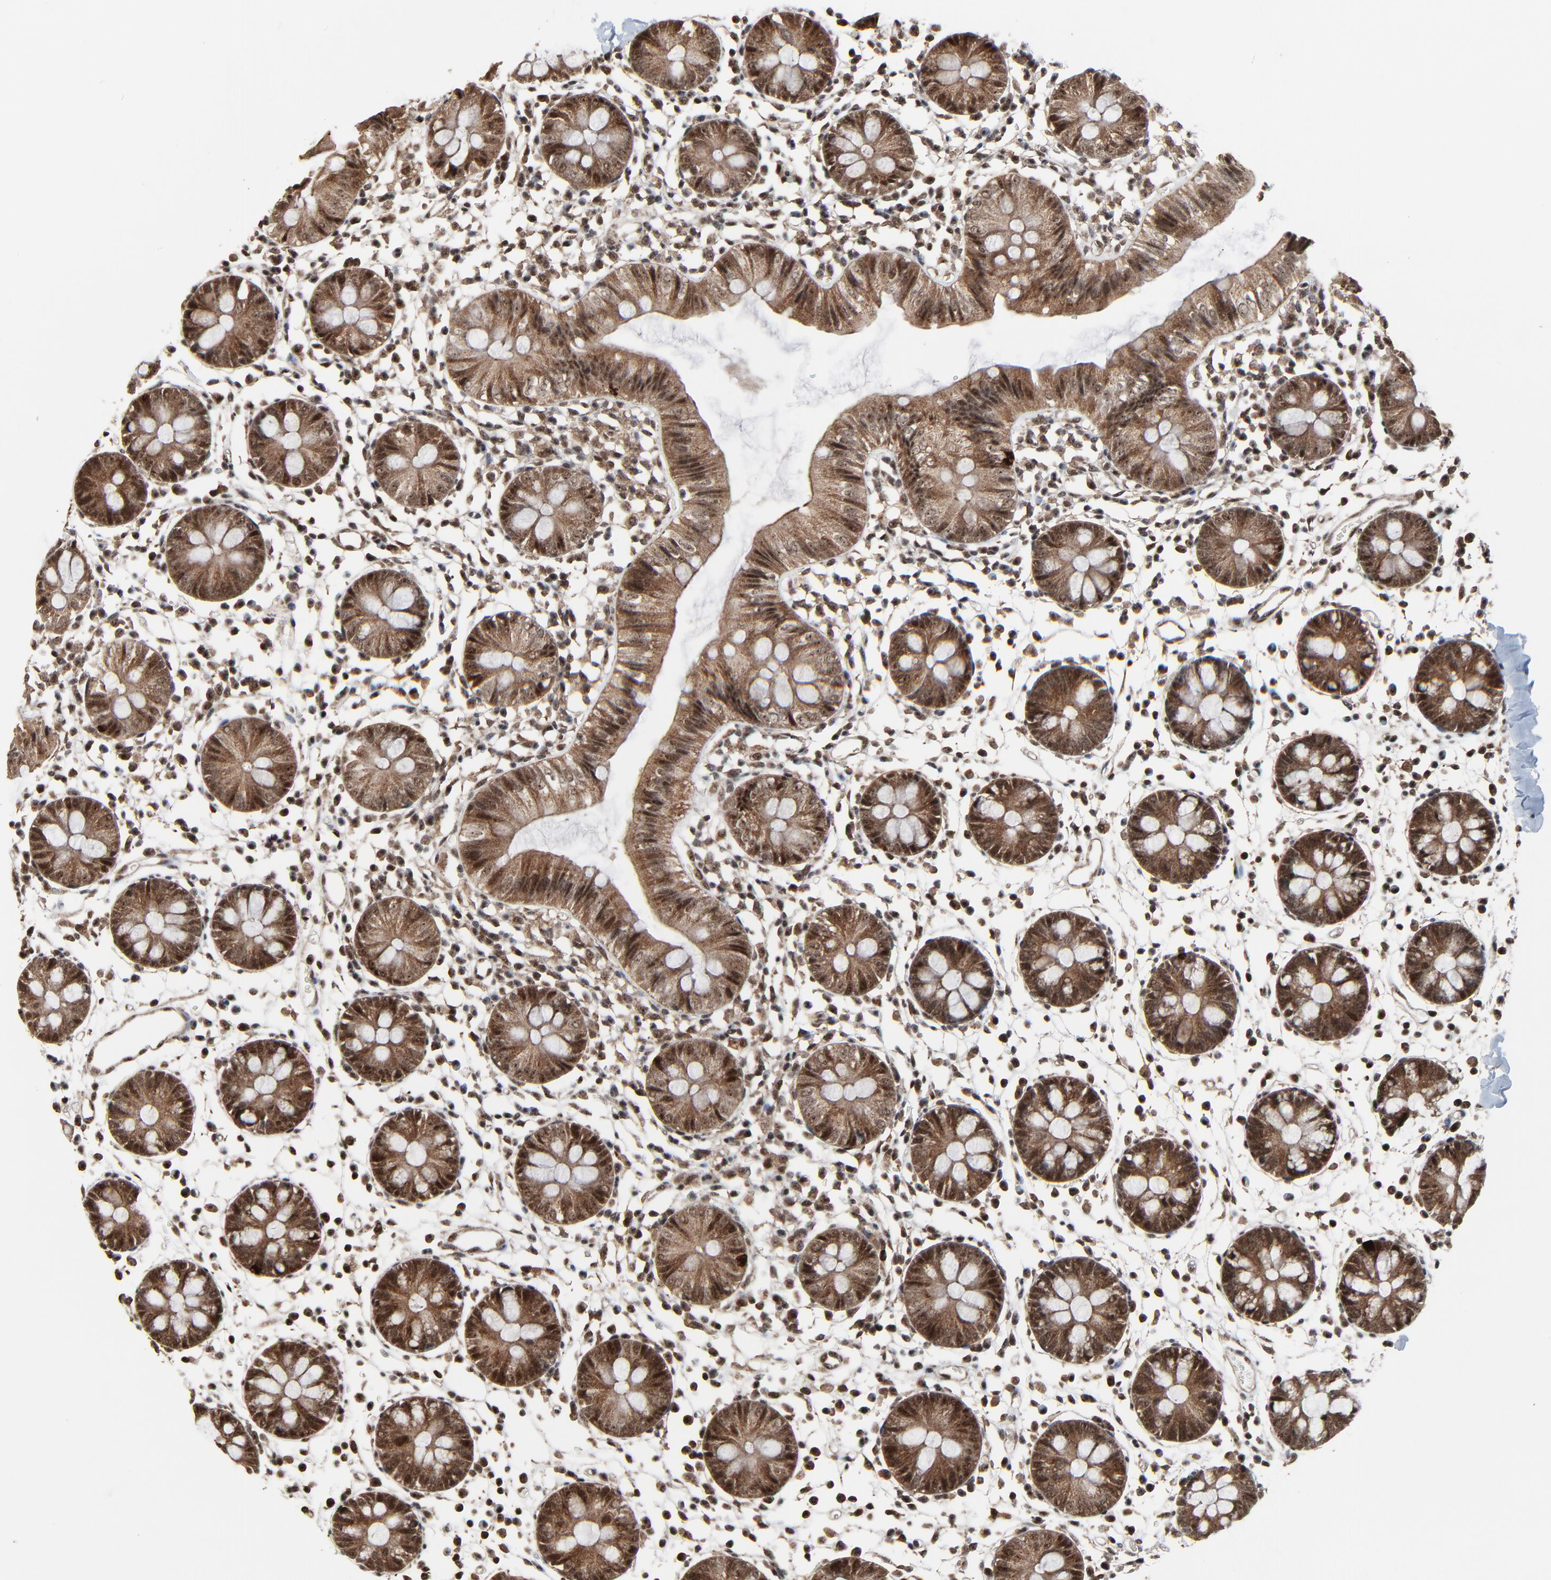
{"staining": {"intensity": "moderate", "quantity": ">75%", "location": "cytoplasmic/membranous,nuclear"}, "tissue": "colon", "cell_type": "Endothelial cells", "image_type": "normal", "snomed": [{"axis": "morphology", "description": "Normal tissue, NOS"}, {"axis": "topography", "description": "Colon"}], "caption": "Immunohistochemical staining of normal colon reveals >75% levels of moderate cytoplasmic/membranous,nuclear protein staining in about >75% of endothelial cells. (DAB (3,3'-diaminobenzidine) IHC with brightfield microscopy, high magnification).", "gene": "RHOJ", "patient": {"sex": "male", "age": 14}}